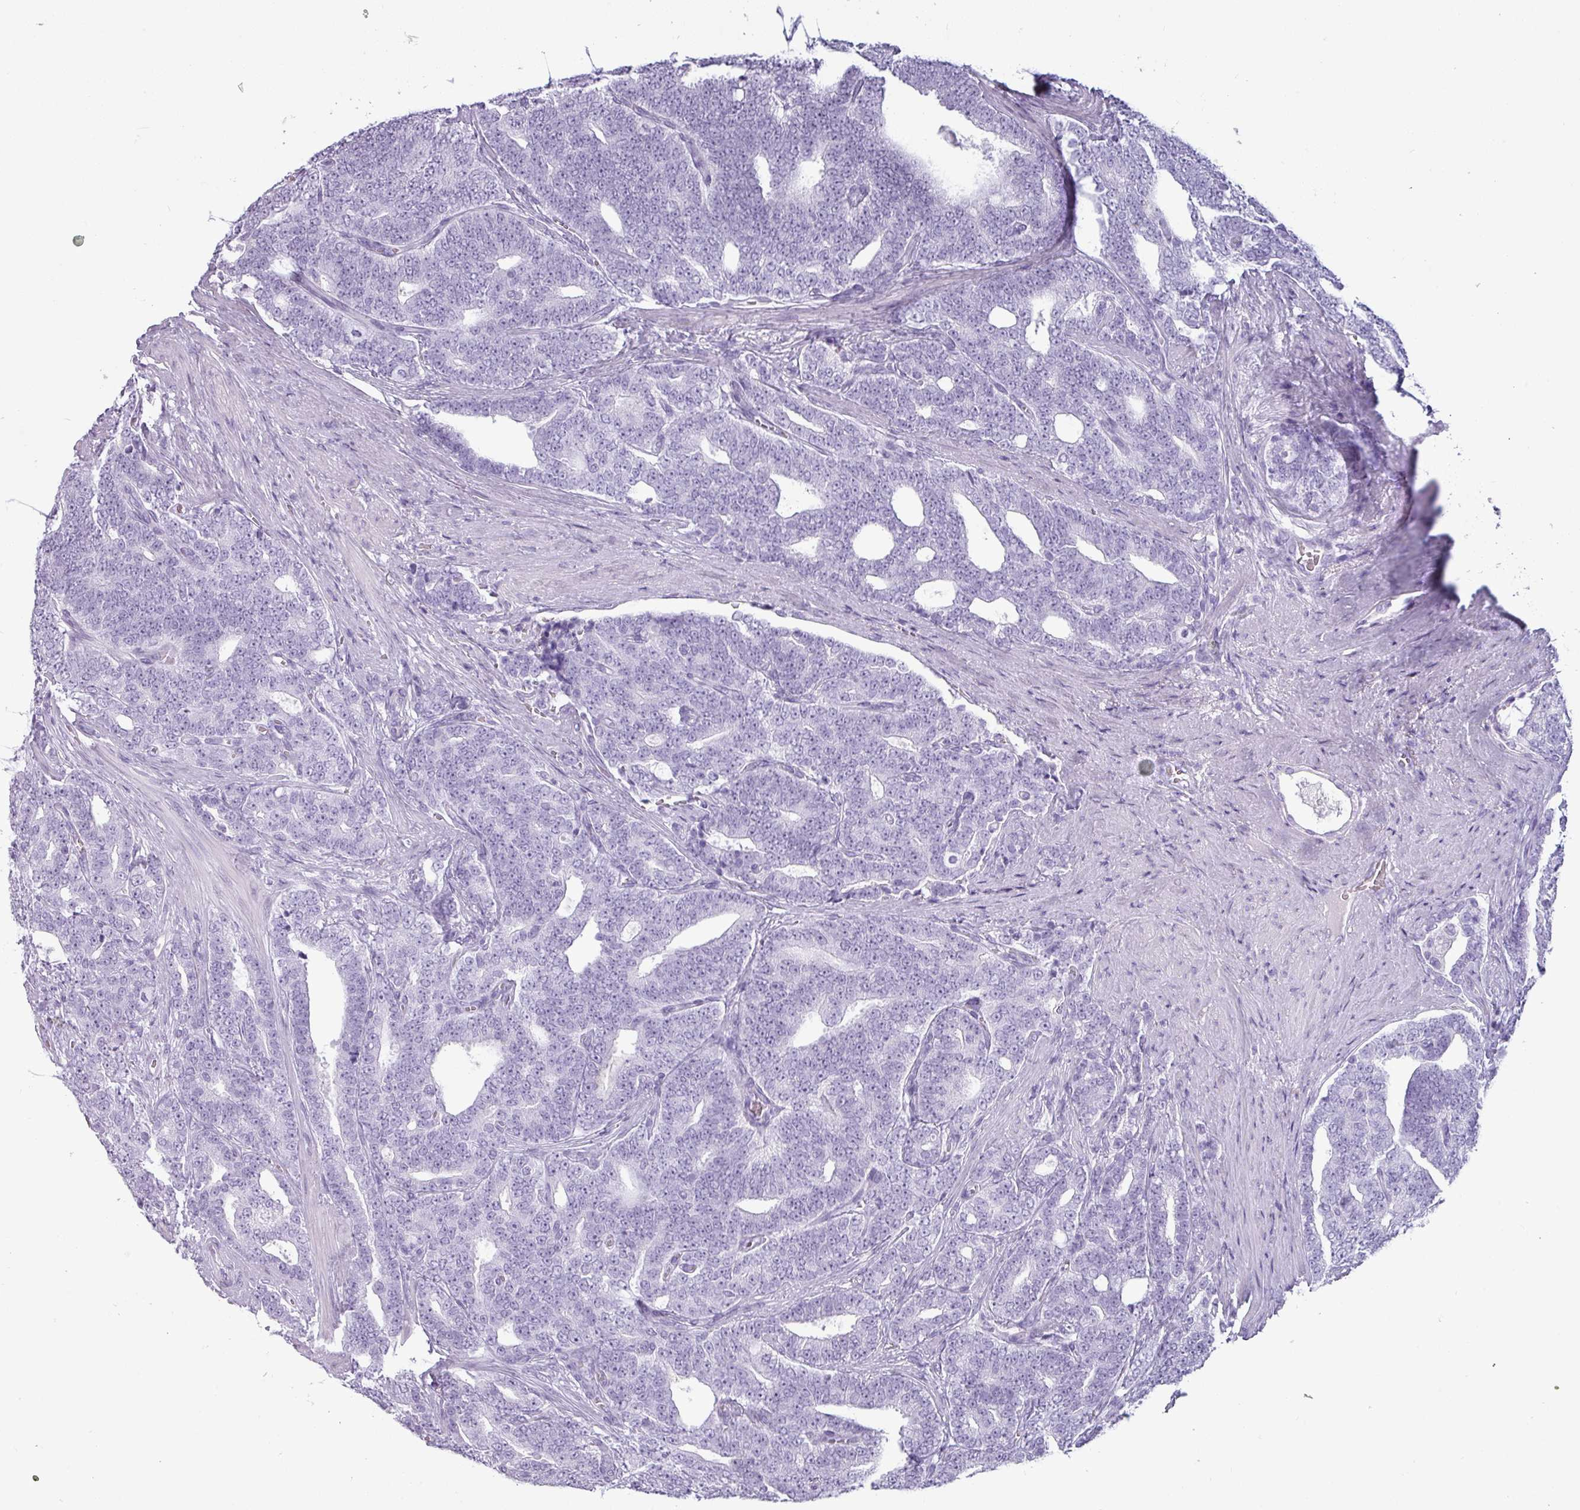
{"staining": {"intensity": "negative", "quantity": "none", "location": "none"}, "tissue": "prostate cancer", "cell_type": "Tumor cells", "image_type": "cancer", "snomed": [{"axis": "morphology", "description": "Adenocarcinoma, High grade"}, {"axis": "topography", "description": "Prostate and seminal vesicle, NOS"}], "caption": "A high-resolution photomicrograph shows IHC staining of adenocarcinoma (high-grade) (prostate), which demonstrates no significant staining in tumor cells.", "gene": "CRYBB2", "patient": {"sex": "male", "age": 67}}